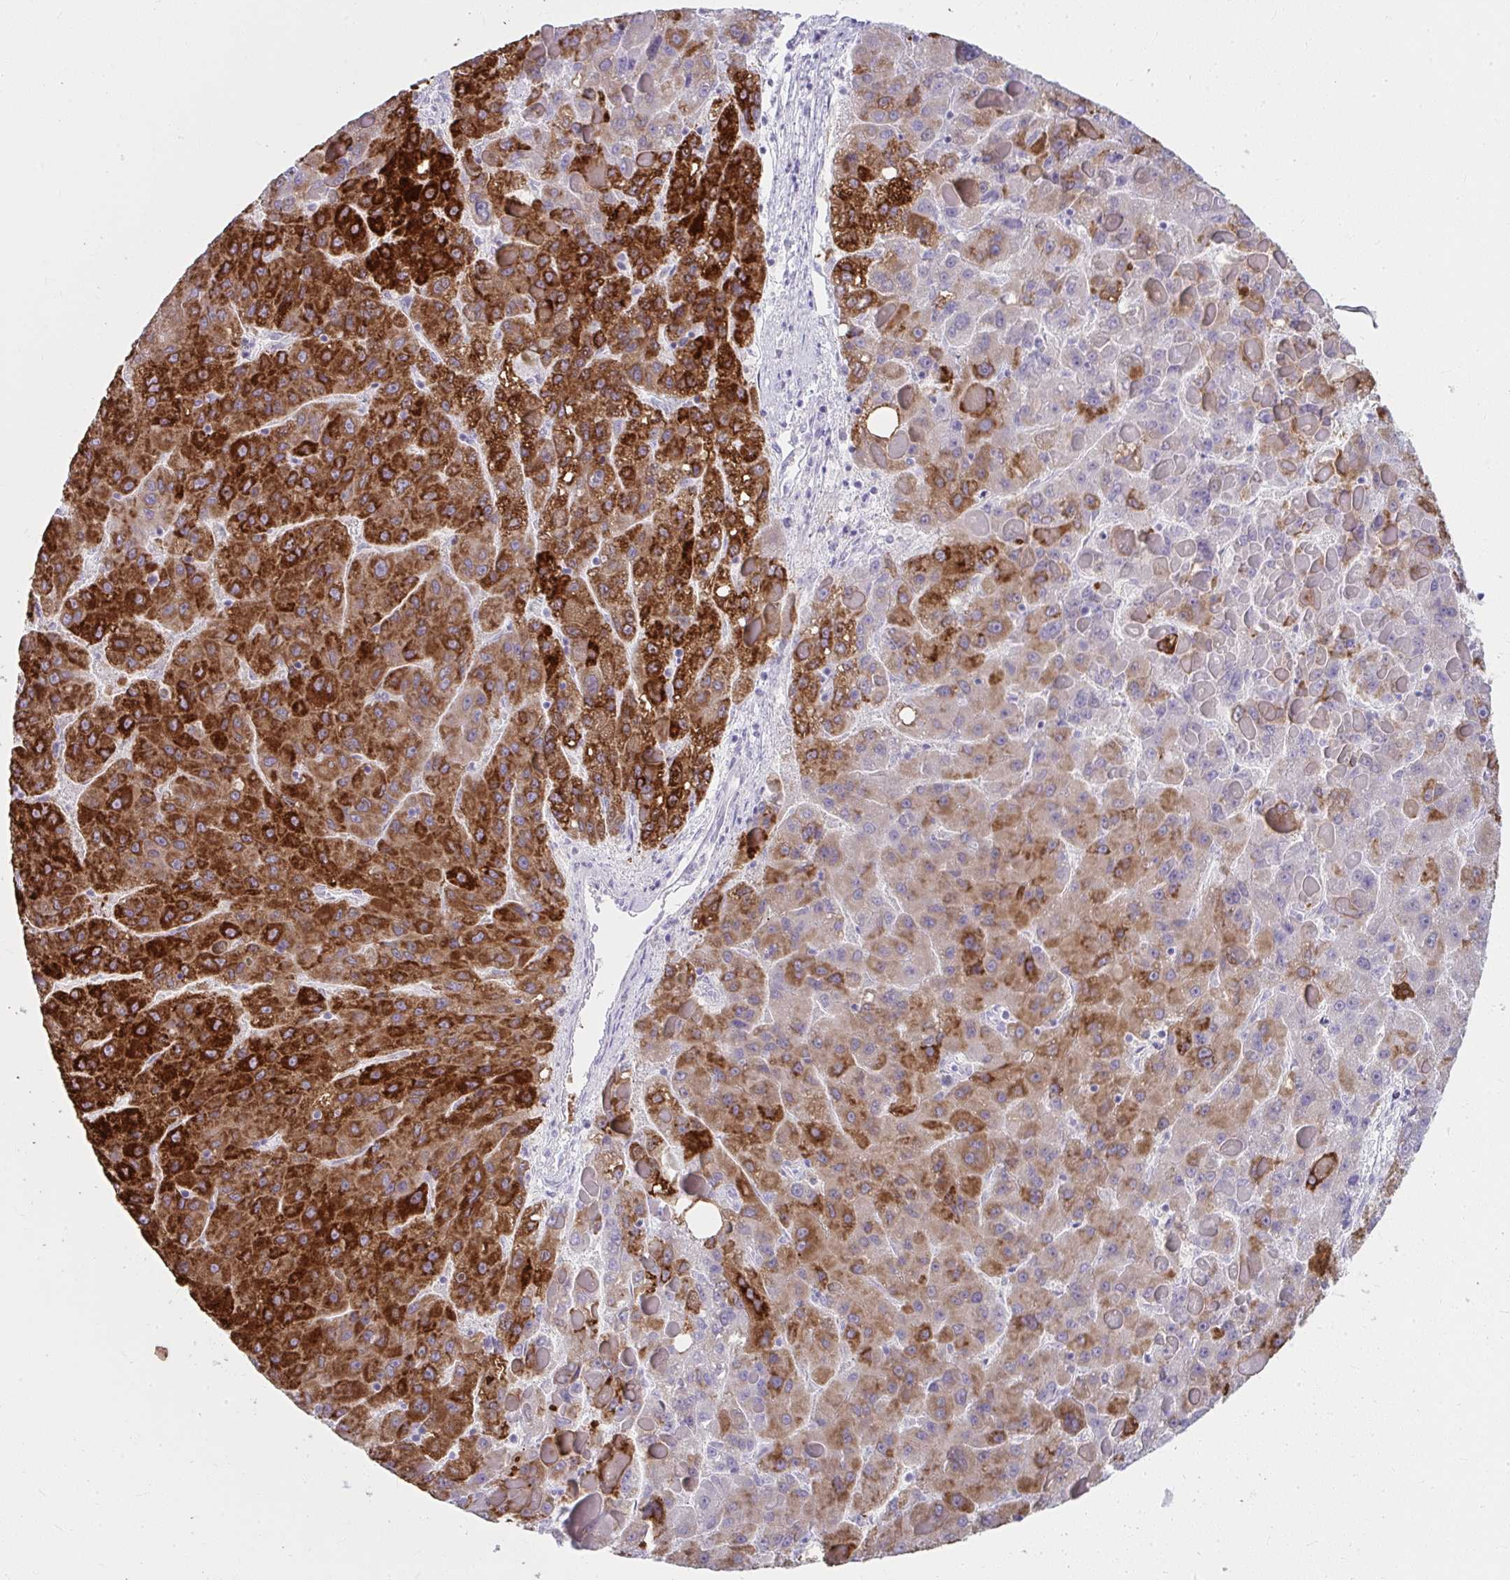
{"staining": {"intensity": "strong", "quantity": "25%-75%", "location": "cytoplasmic/membranous"}, "tissue": "liver cancer", "cell_type": "Tumor cells", "image_type": "cancer", "snomed": [{"axis": "morphology", "description": "Carcinoma, Hepatocellular, NOS"}, {"axis": "topography", "description": "Liver"}], "caption": "Hepatocellular carcinoma (liver) tissue demonstrates strong cytoplasmic/membranous expression in approximately 25%-75% of tumor cells, visualized by immunohistochemistry.", "gene": "UGT3A2", "patient": {"sex": "female", "age": 82}}